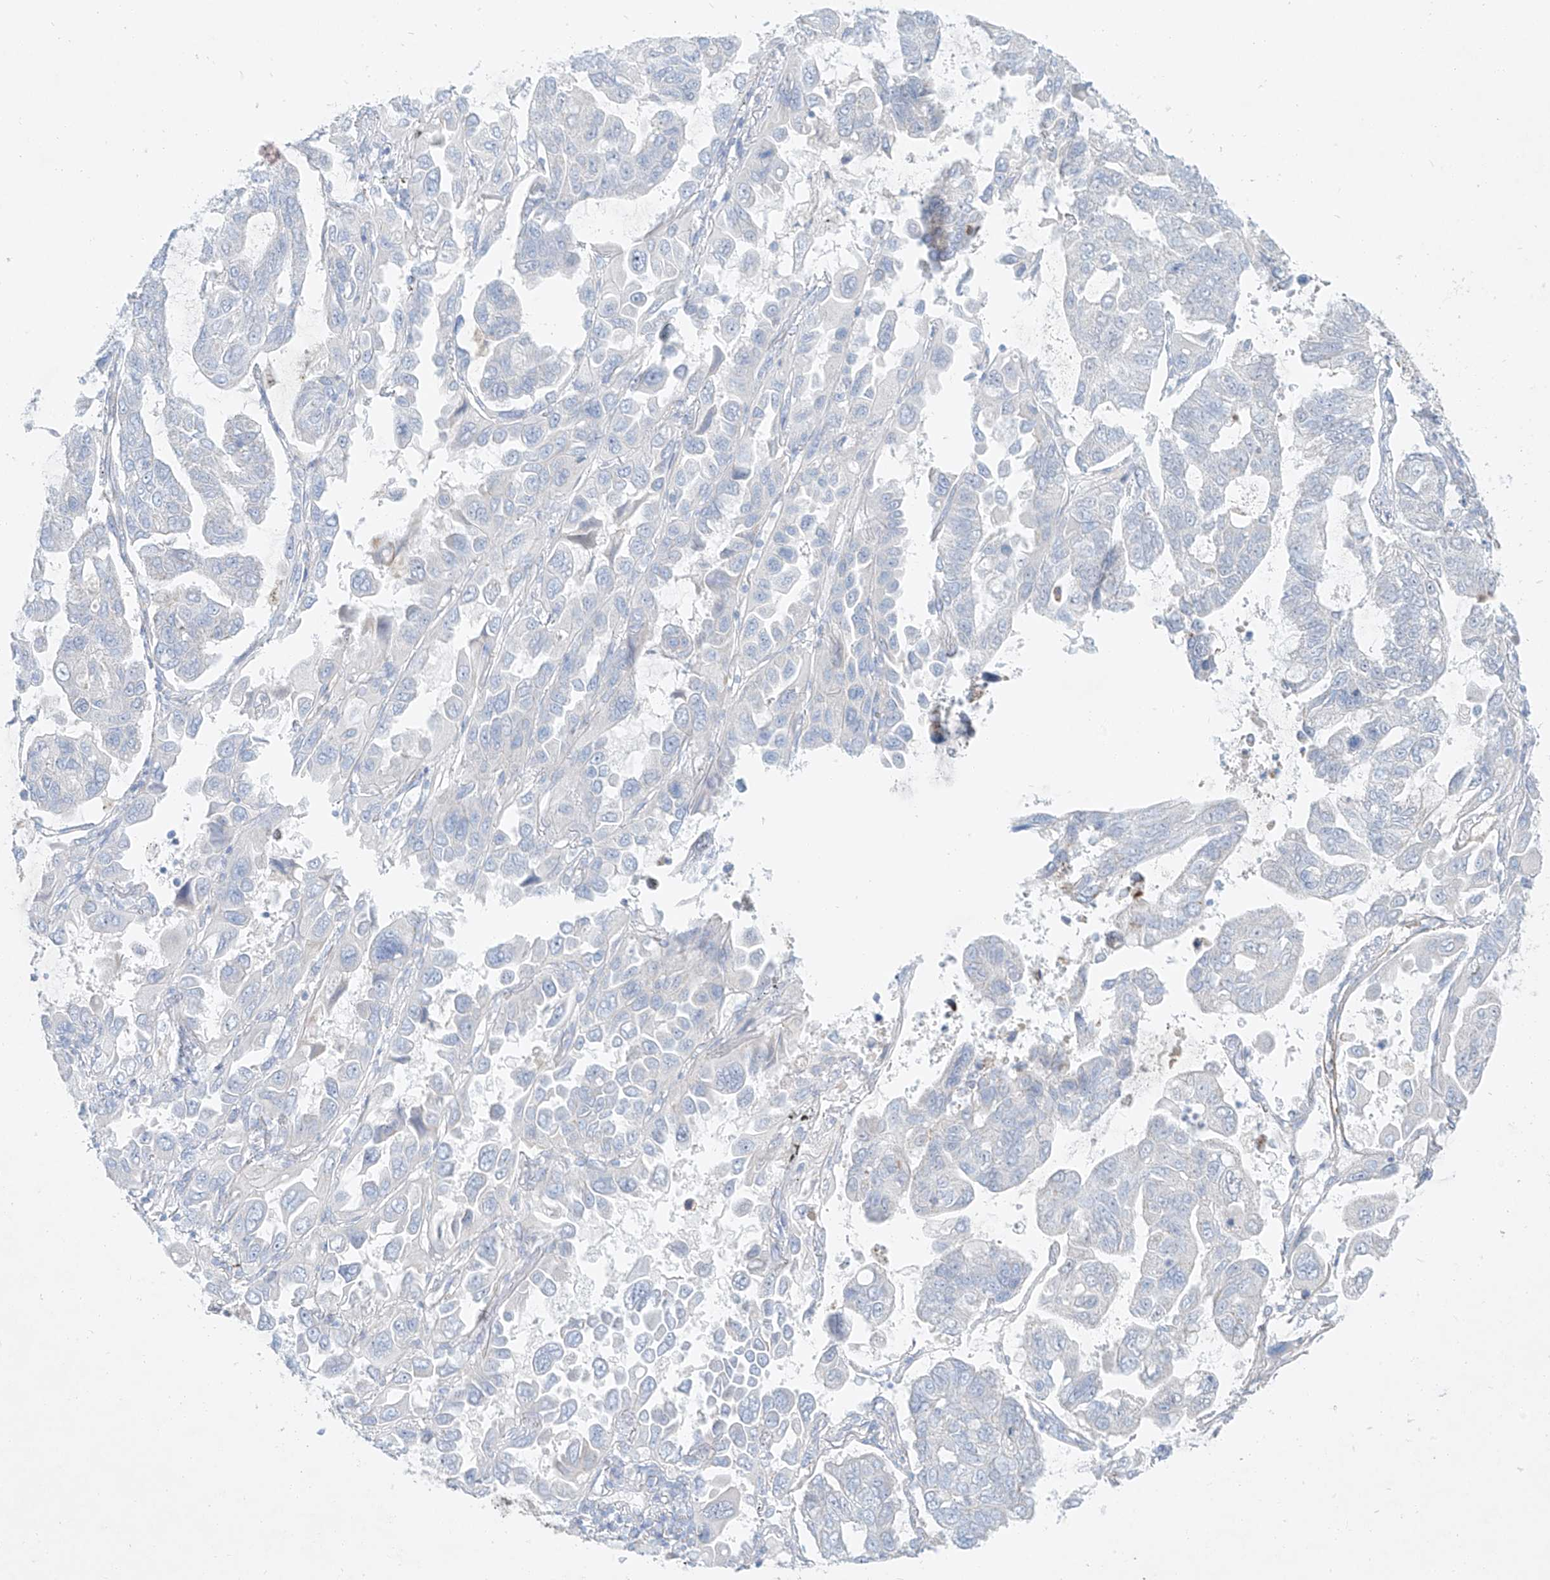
{"staining": {"intensity": "negative", "quantity": "none", "location": "none"}, "tissue": "lung cancer", "cell_type": "Tumor cells", "image_type": "cancer", "snomed": [{"axis": "morphology", "description": "Adenocarcinoma, NOS"}, {"axis": "topography", "description": "Lung"}], "caption": "Immunohistochemistry (IHC) photomicrograph of neoplastic tissue: lung cancer (adenocarcinoma) stained with DAB displays no significant protein staining in tumor cells.", "gene": "AJM1", "patient": {"sex": "male", "age": 64}}